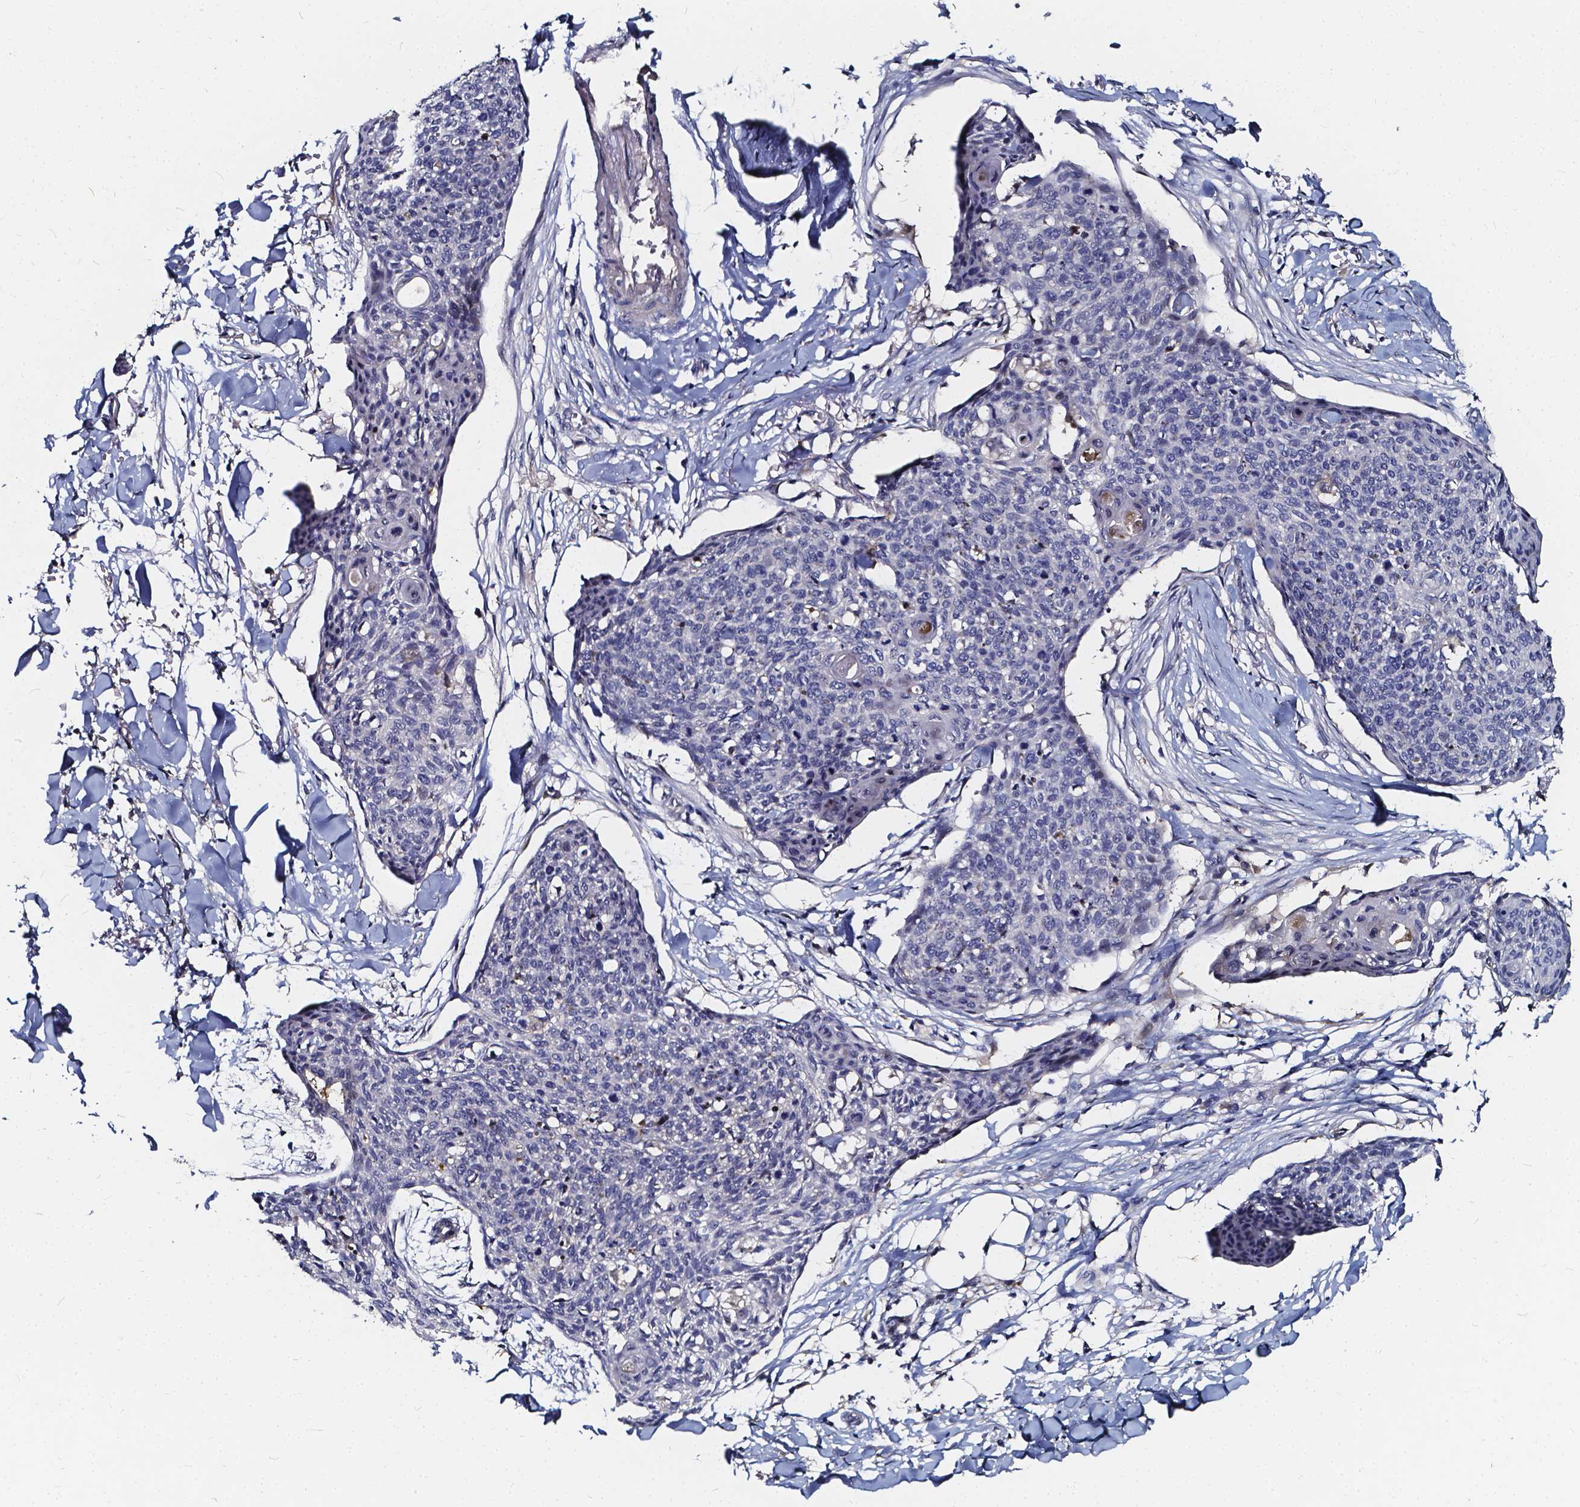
{"staining": {"intensity": "negative", "quantity": "none", "location": "none"}, "tissue": "skin cancer", "cell_type": "Tumor cells", "image_type": "cancer", "snomed": [{"axis": "morphology", "description": "Squamous cell carcinoma, NOS"}, {"axis": "topography", "description": "Skin"}, {"axis": "topography", "description": "Vulva"}], "caption": "Human skin cancer stained for a protein using immunohistochemistry (IHC) displays no staining in tumor cells.", "gene": "SOWAHA", "patient": {"sex": "female", "age": 75}}